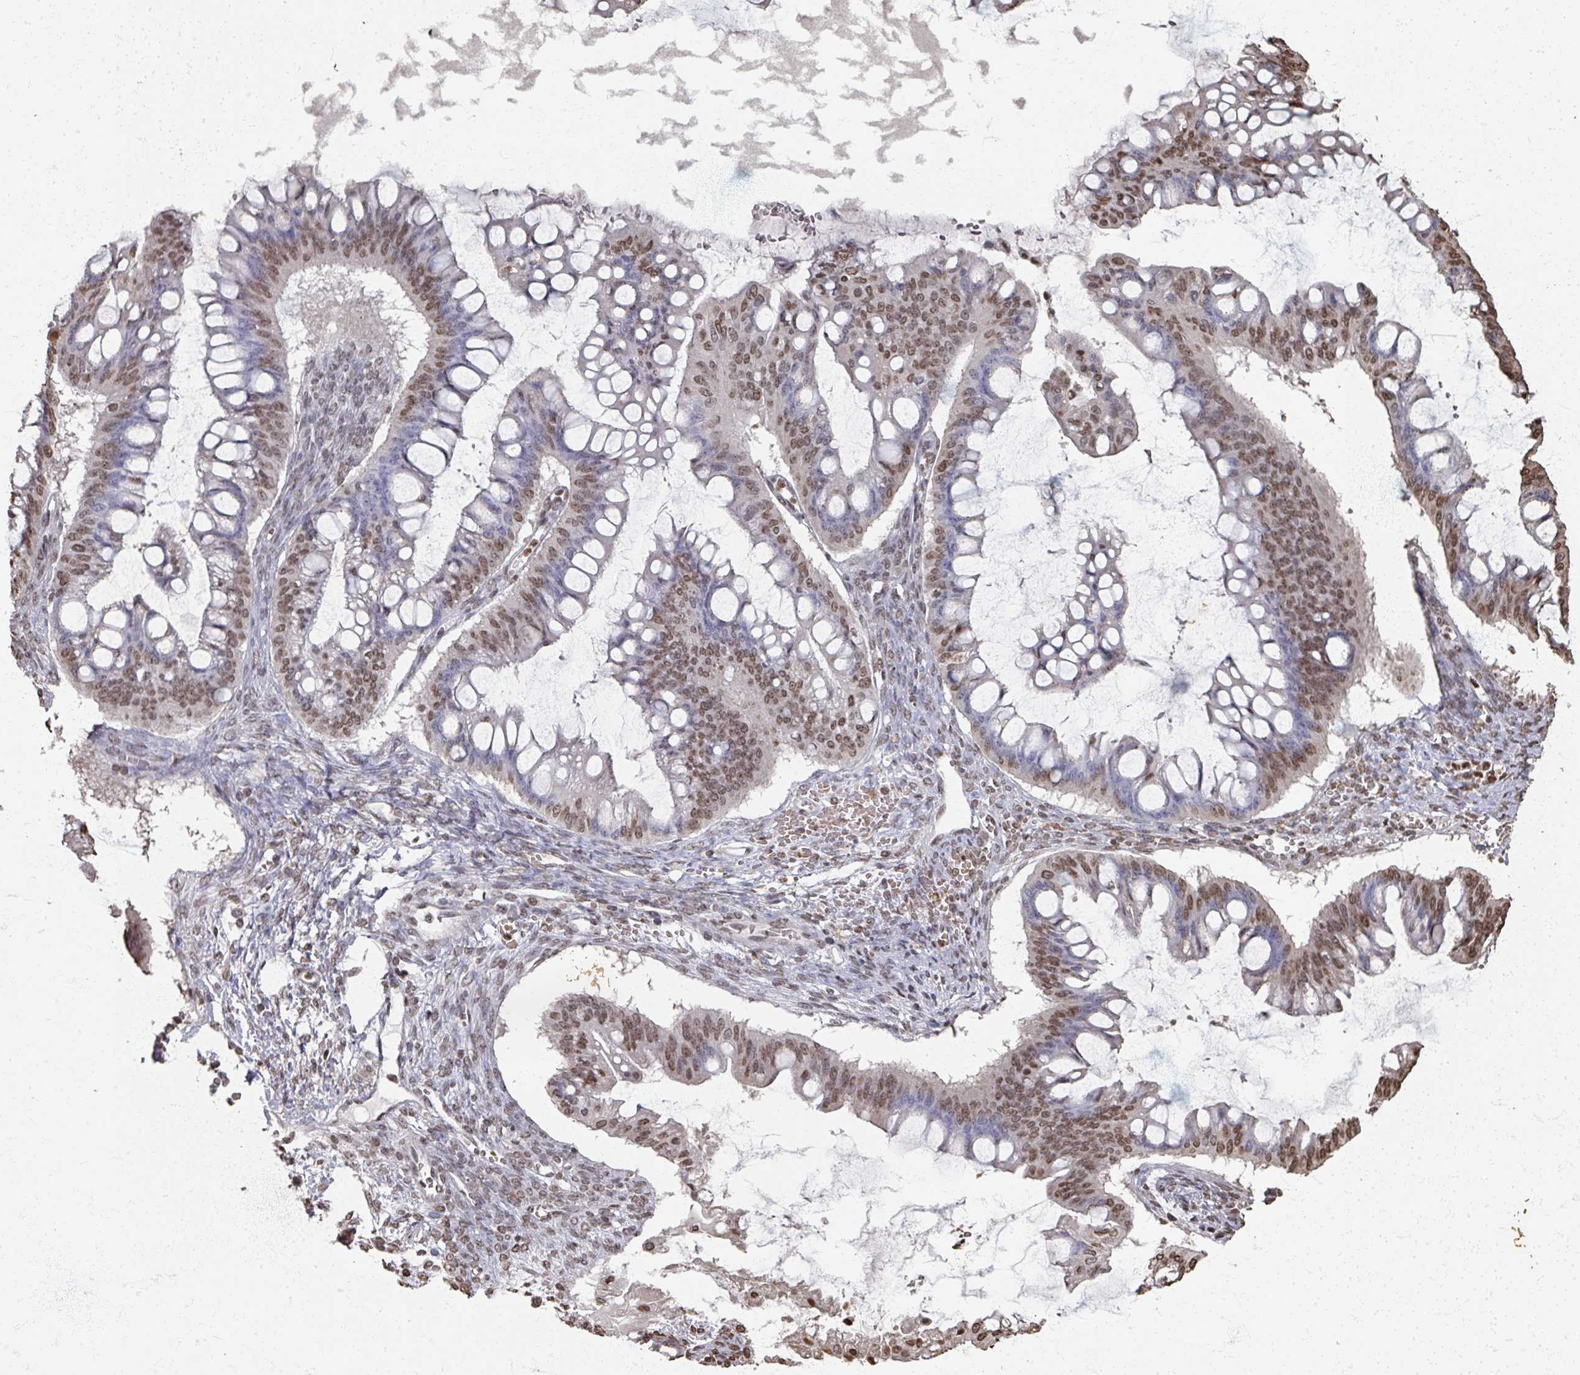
{"staining": {"intensity": "moderate", "quantity": ">75%", "location": "nuclear"}, "tissue": "ovarian cancer", "cell_type": "Tumor cells", "image_type": "cancer", "snomed": [{"axis": "morphology", "description": "Cystadenocarcinoma, mucinous, NOS"}, {"axis": "topography", "description": "Ovary"}], "caption": "This image shows IHC staining of ovarian cancer (mucinous cystadenocarcinoma), with medium moderate nuclear staining in about >75% of tumor cells.", "gene": "DCUN1D5", "patient": {"sex": "female", "age": 73}}